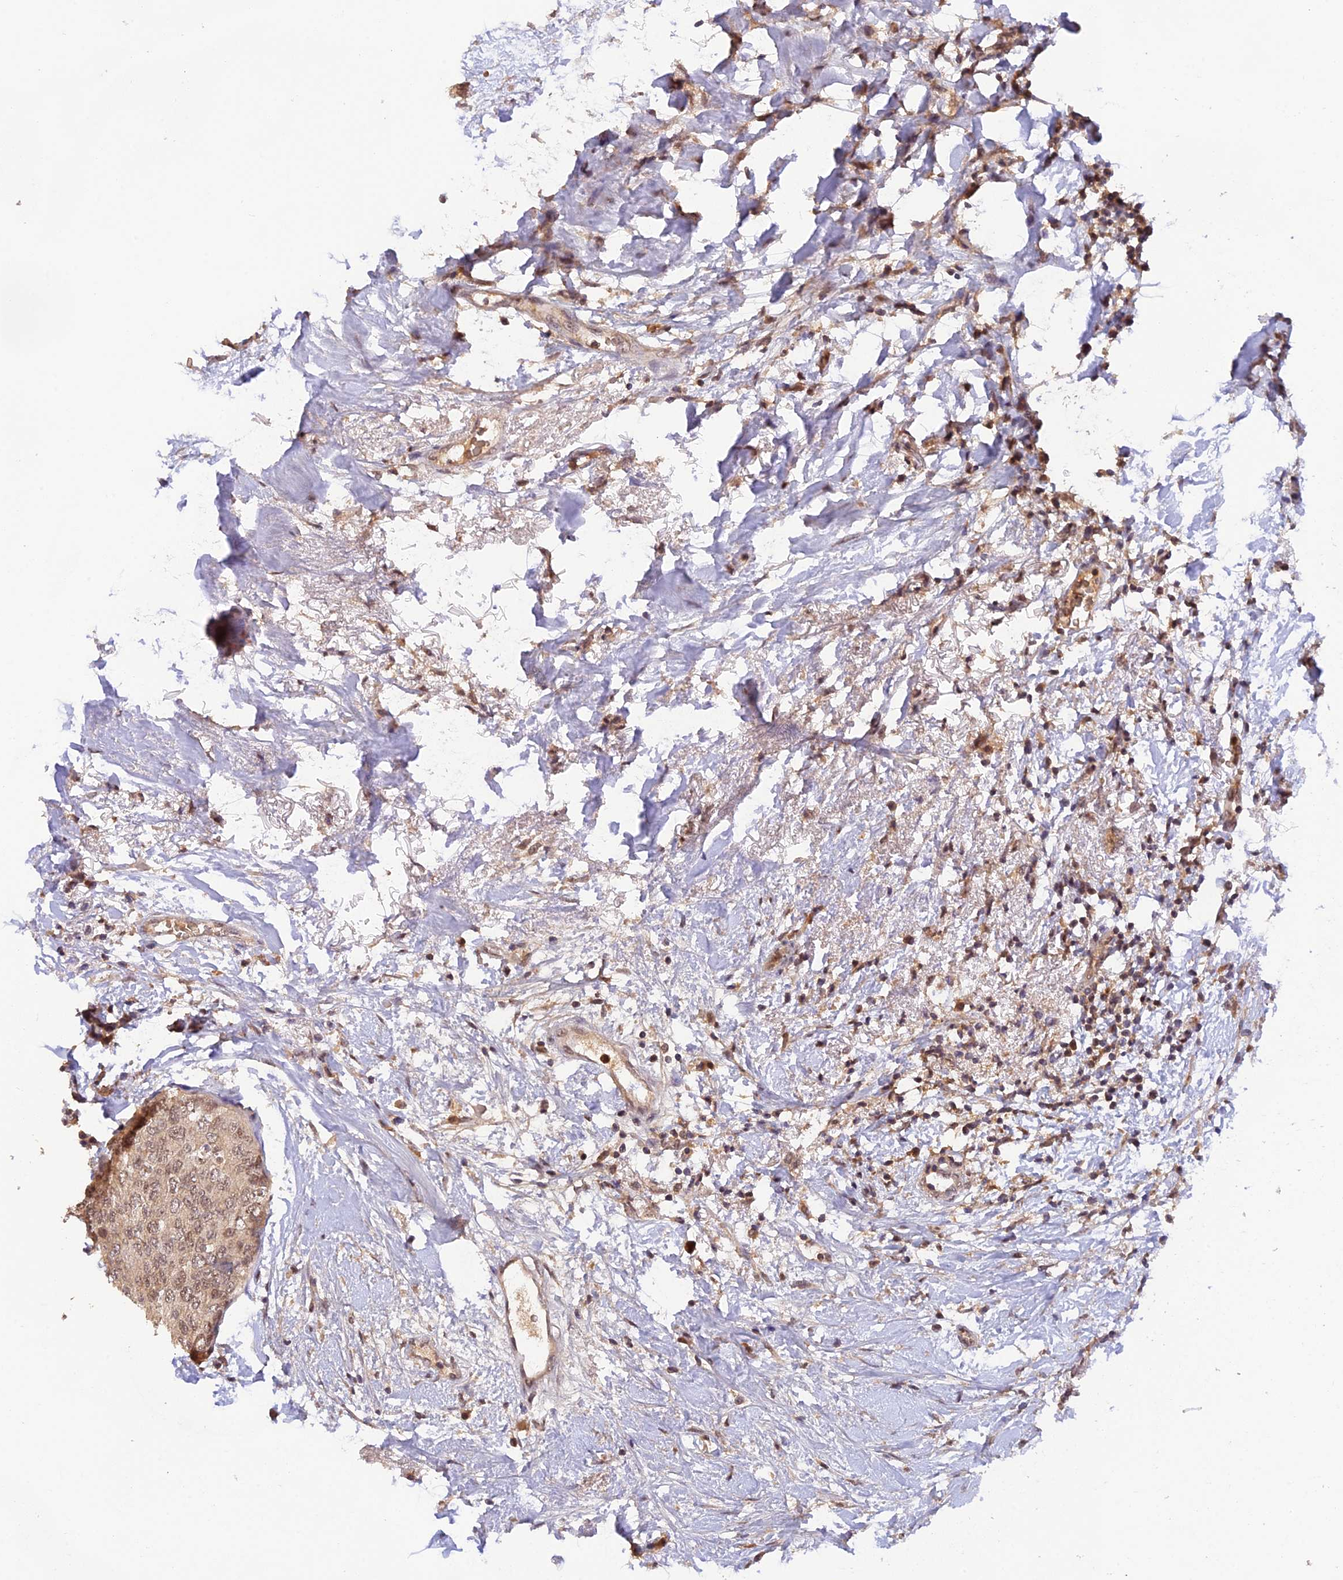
{"staining": {"intensity": "moderate", "quantity": ">75%", "location": "cytoplasmic/membranous,nuclear"}, "tissue": "breast cancer", "cell_type": "Tumor cells", "image_type": "cancer", "snomed": [{"axis": "morphology", "description": "Duct carcinoma"}, {"axis": "topography", "description": "Breast"}], "caption": "A histopathology image showing moderate cytoplasmic/membranous and nuclear staining in approximately >75% of tumor cells in breast cancer, as visualized by brown immunohistochemical staining.", "gene": "ZNF436", "patient": {"sex": "female", "age": 72}}